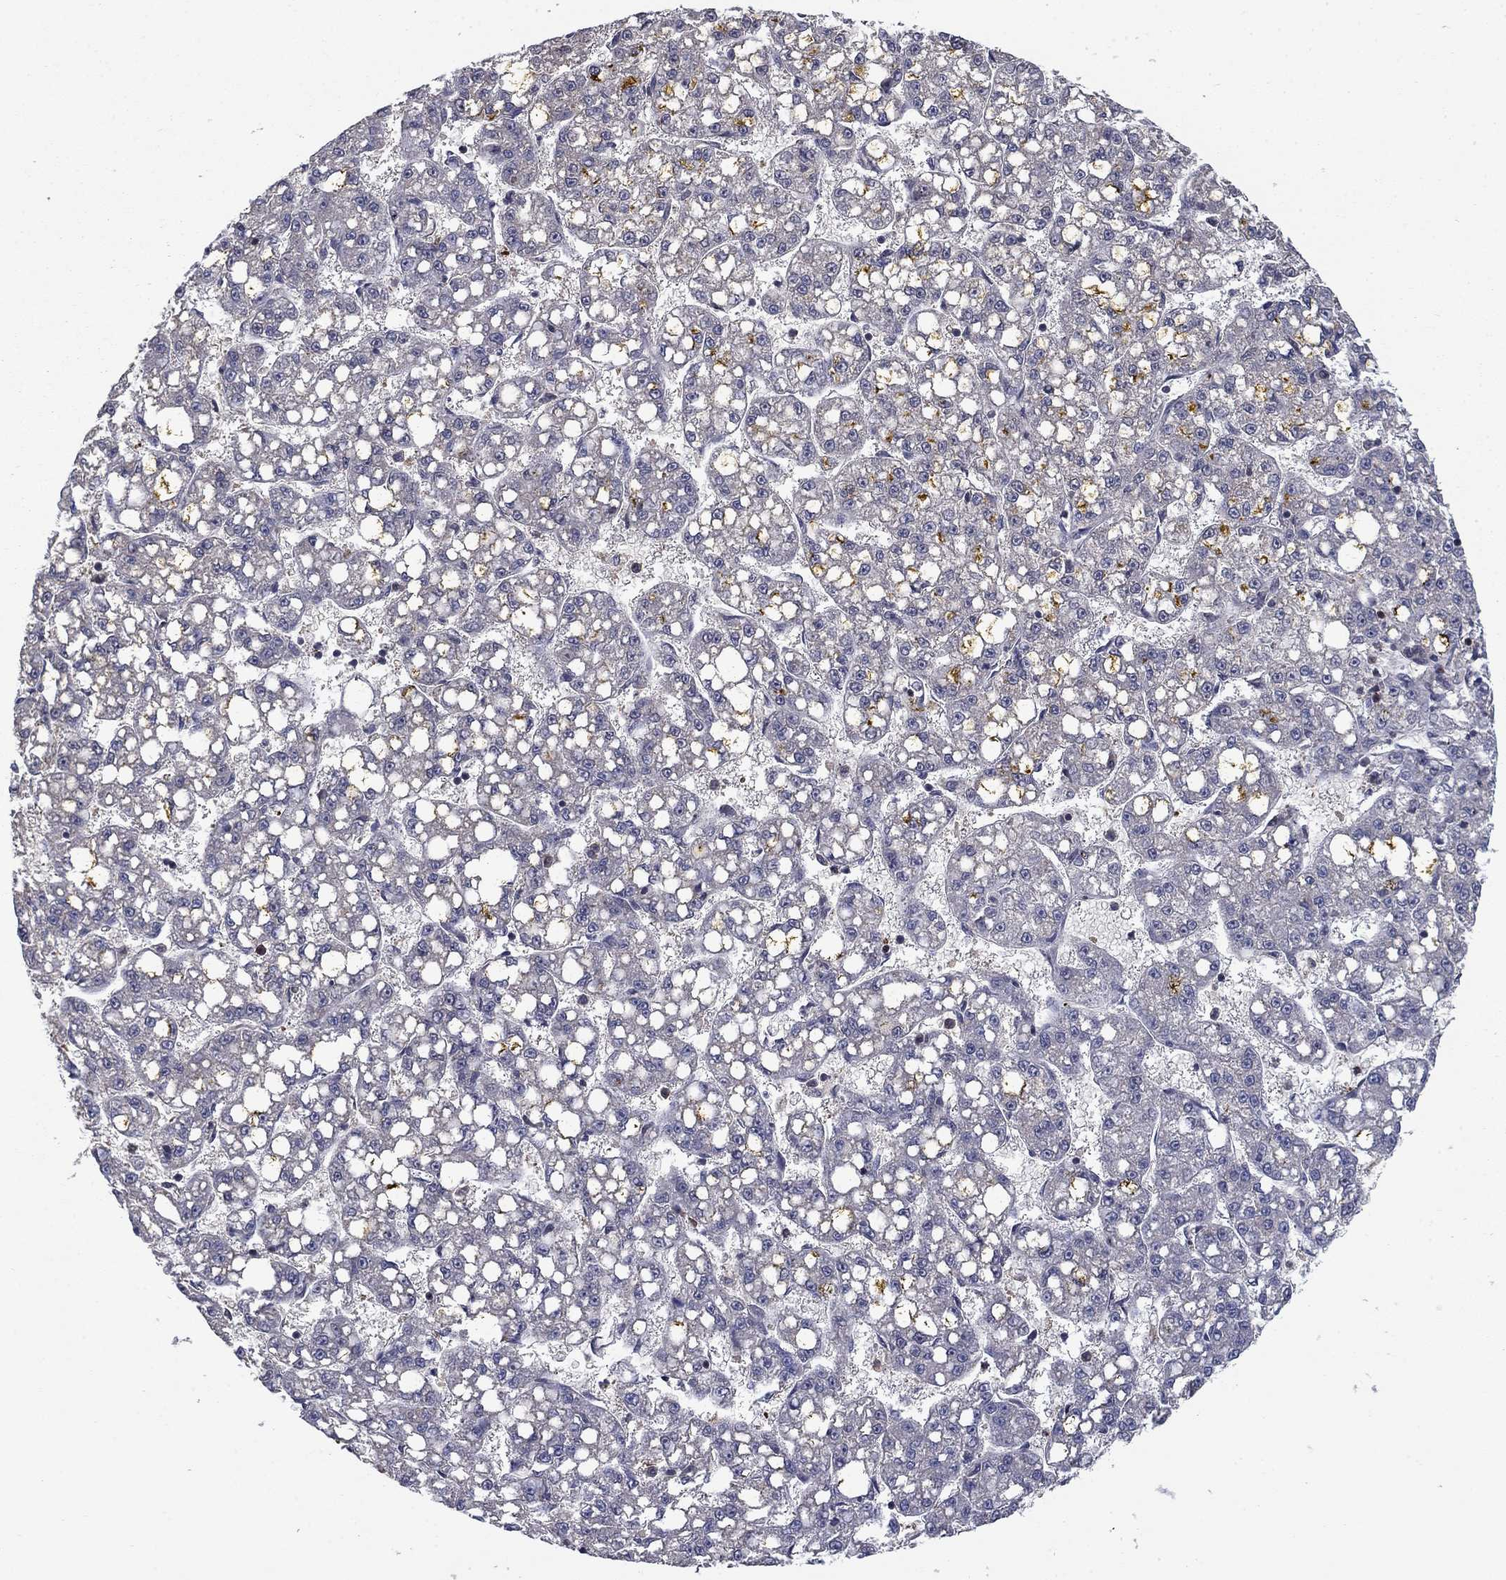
{"staining": {"intensity": "negative", "quantity": "none", "location": "none"}, "tissue": "liver cancer", "cell_type": "Tumor cells", "image_type": "cancer", "snomed": [{"axis": "morphology", "description": "Carcinoma, Hepatocellular, NOS"}, {"axis": "topography", "description": "Liver"}], "caption": "A histopathology image of liver hepatocellular carcinoma stained for a protein reveals no brown staining in tumor cells.", "gene": "HDAC4", "patient": {"sex": "female", "age": 65}}